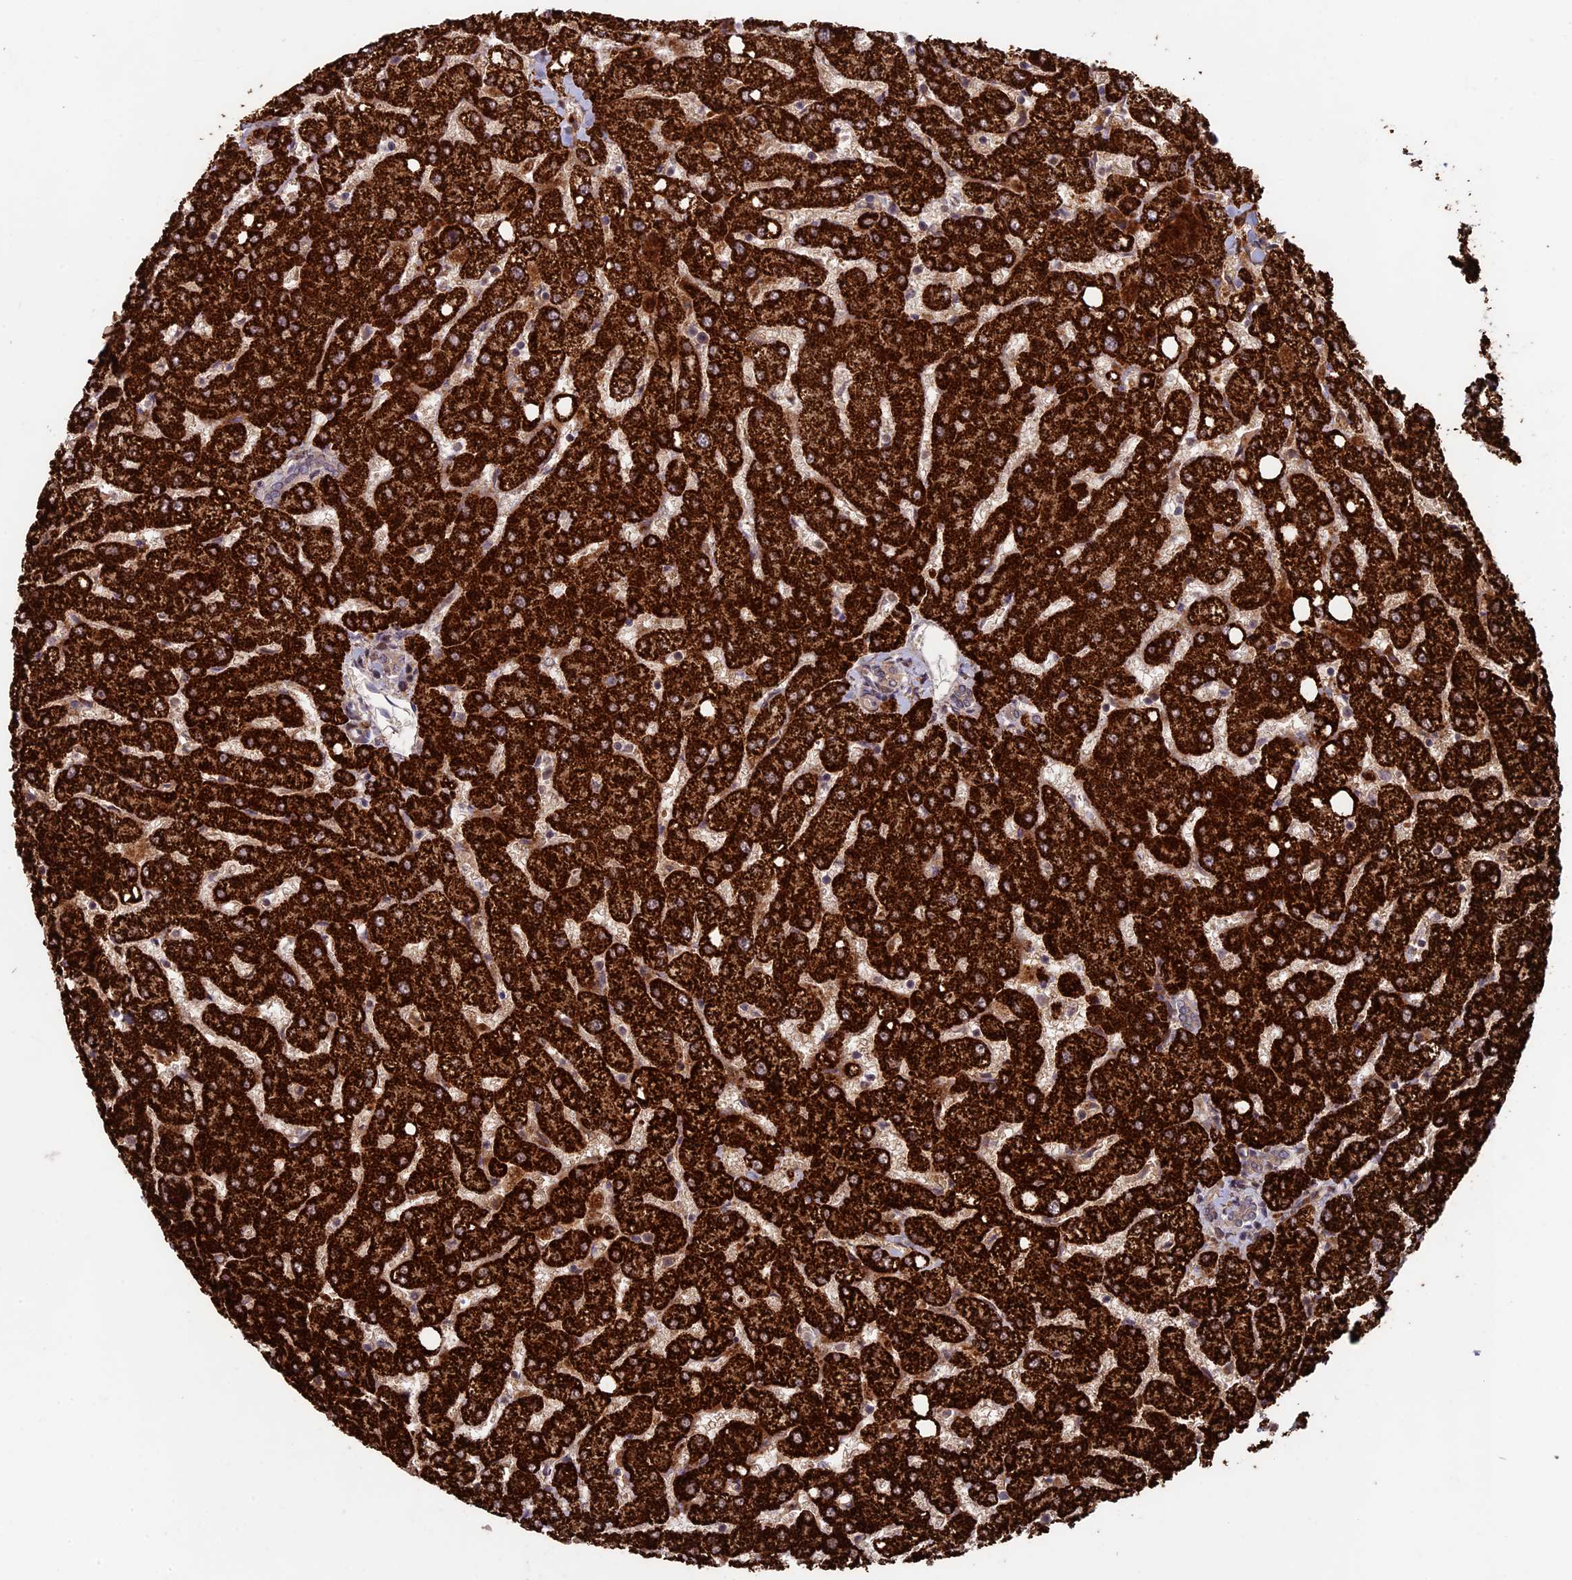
{"staining": {"intensity": "weak", "quantity": "<25%", "location": "cytoplasmic/membranous"}, "tissue": "liver", "cell_type": "Cholangiocytes", "image_type": "normal", "snomed": [{"axis": "morphology", "description": "Normal tissue, NOS"}, {"axis": "topography", "description": "Liver"}], "caption": "Image shows no significant protein expression in cholangiocytes of benign liver.", "gene": "RCCD1", "patient": {"sex": "female", "age": 54}}